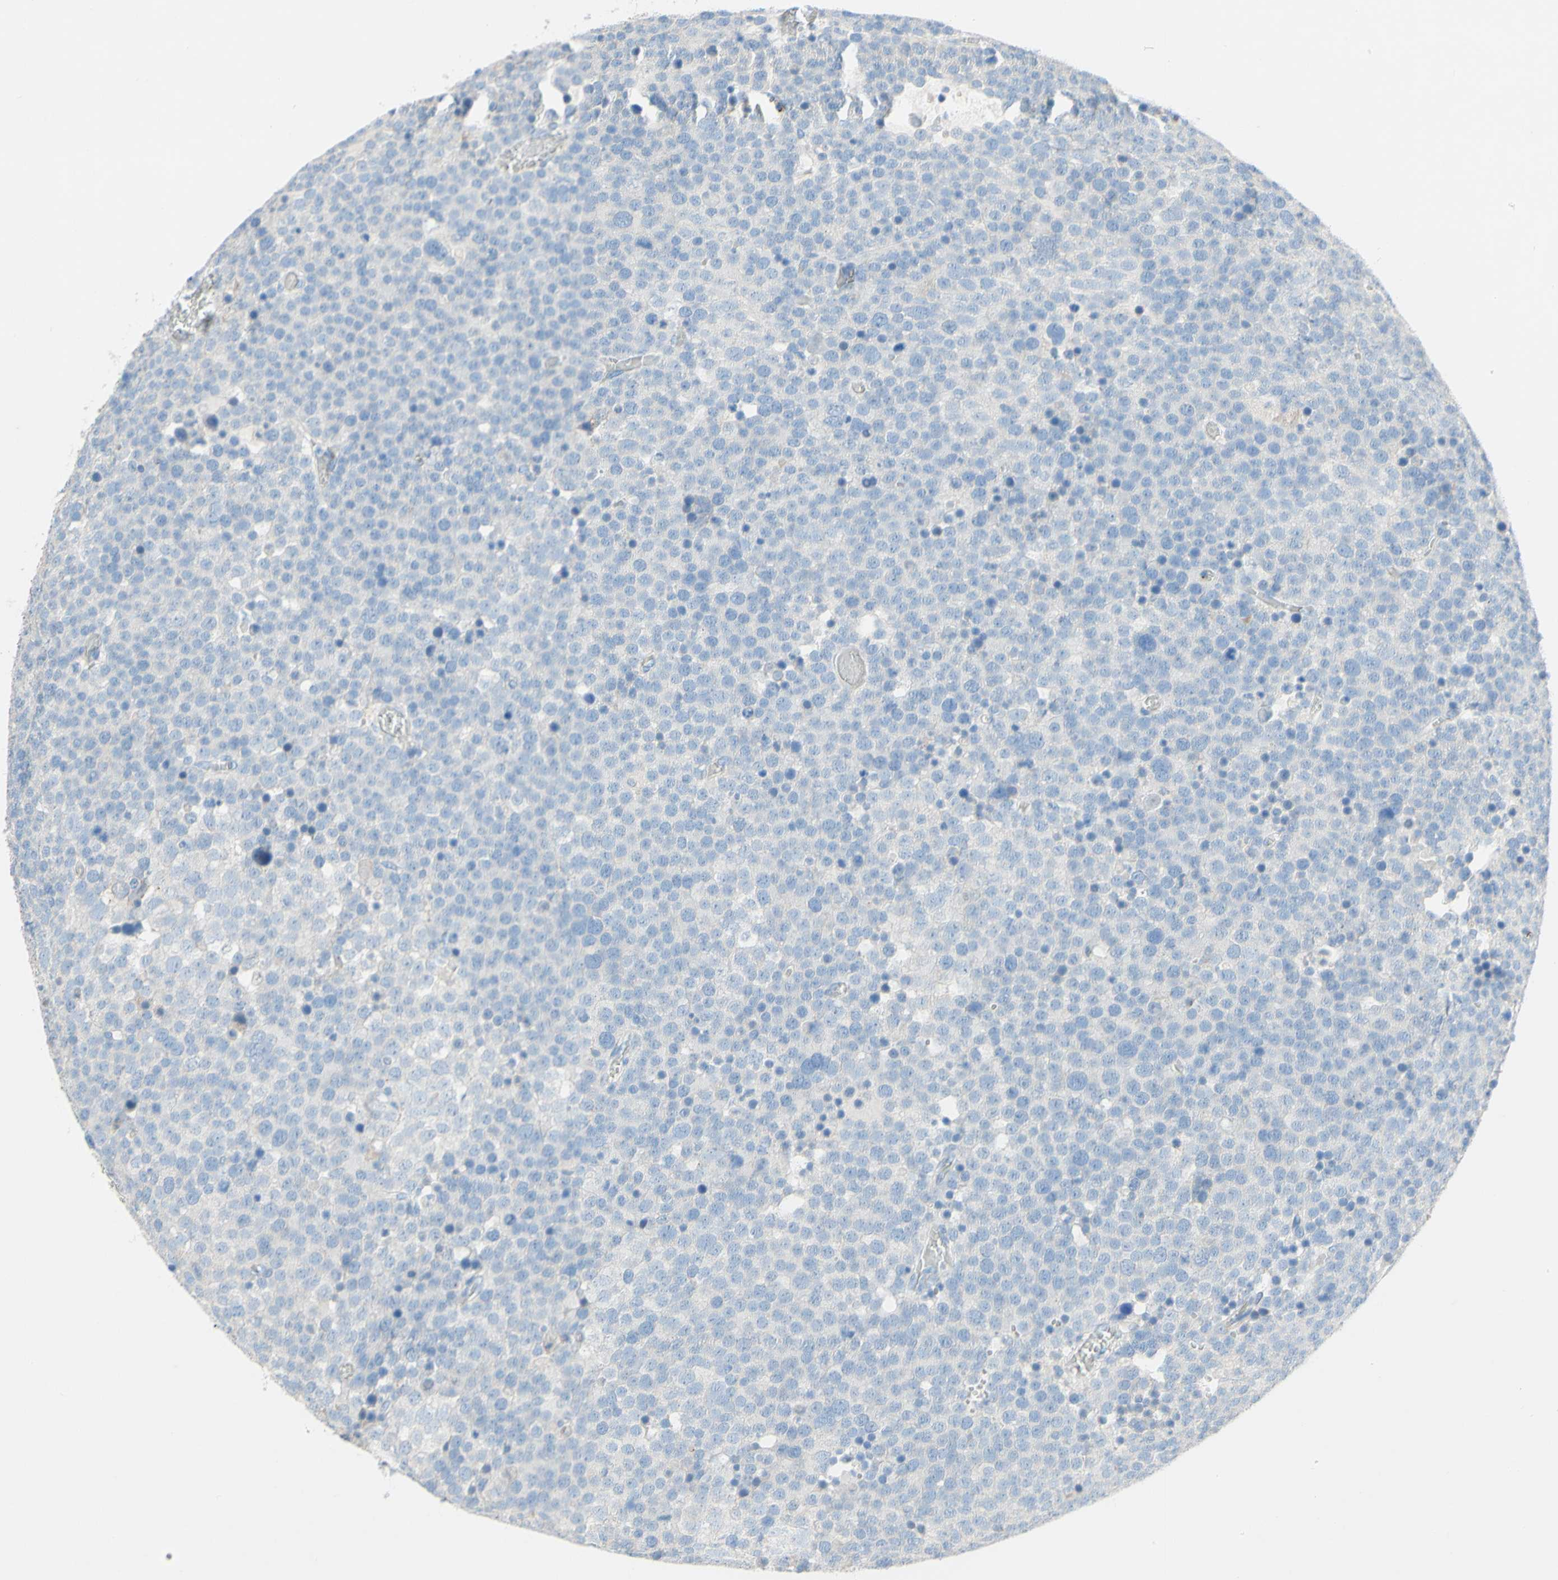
{"staining": {"intensity": "negative", "quantity": "none", "location": "none"}, "tissue": "testis cancer", "cell_type": "Tumor cells", "image_type": "cancer", "snomed": [{"axis": "morphology", "description": "Seminoma, NOS"}, {"axis": "topography", "description": "Testis"}], "caption": "IHC of testis cancer (seminoma) demonstrates no expression in tumor cells.", "gene": "ACADL", "patient": {"sex": "male", "age": 71}}